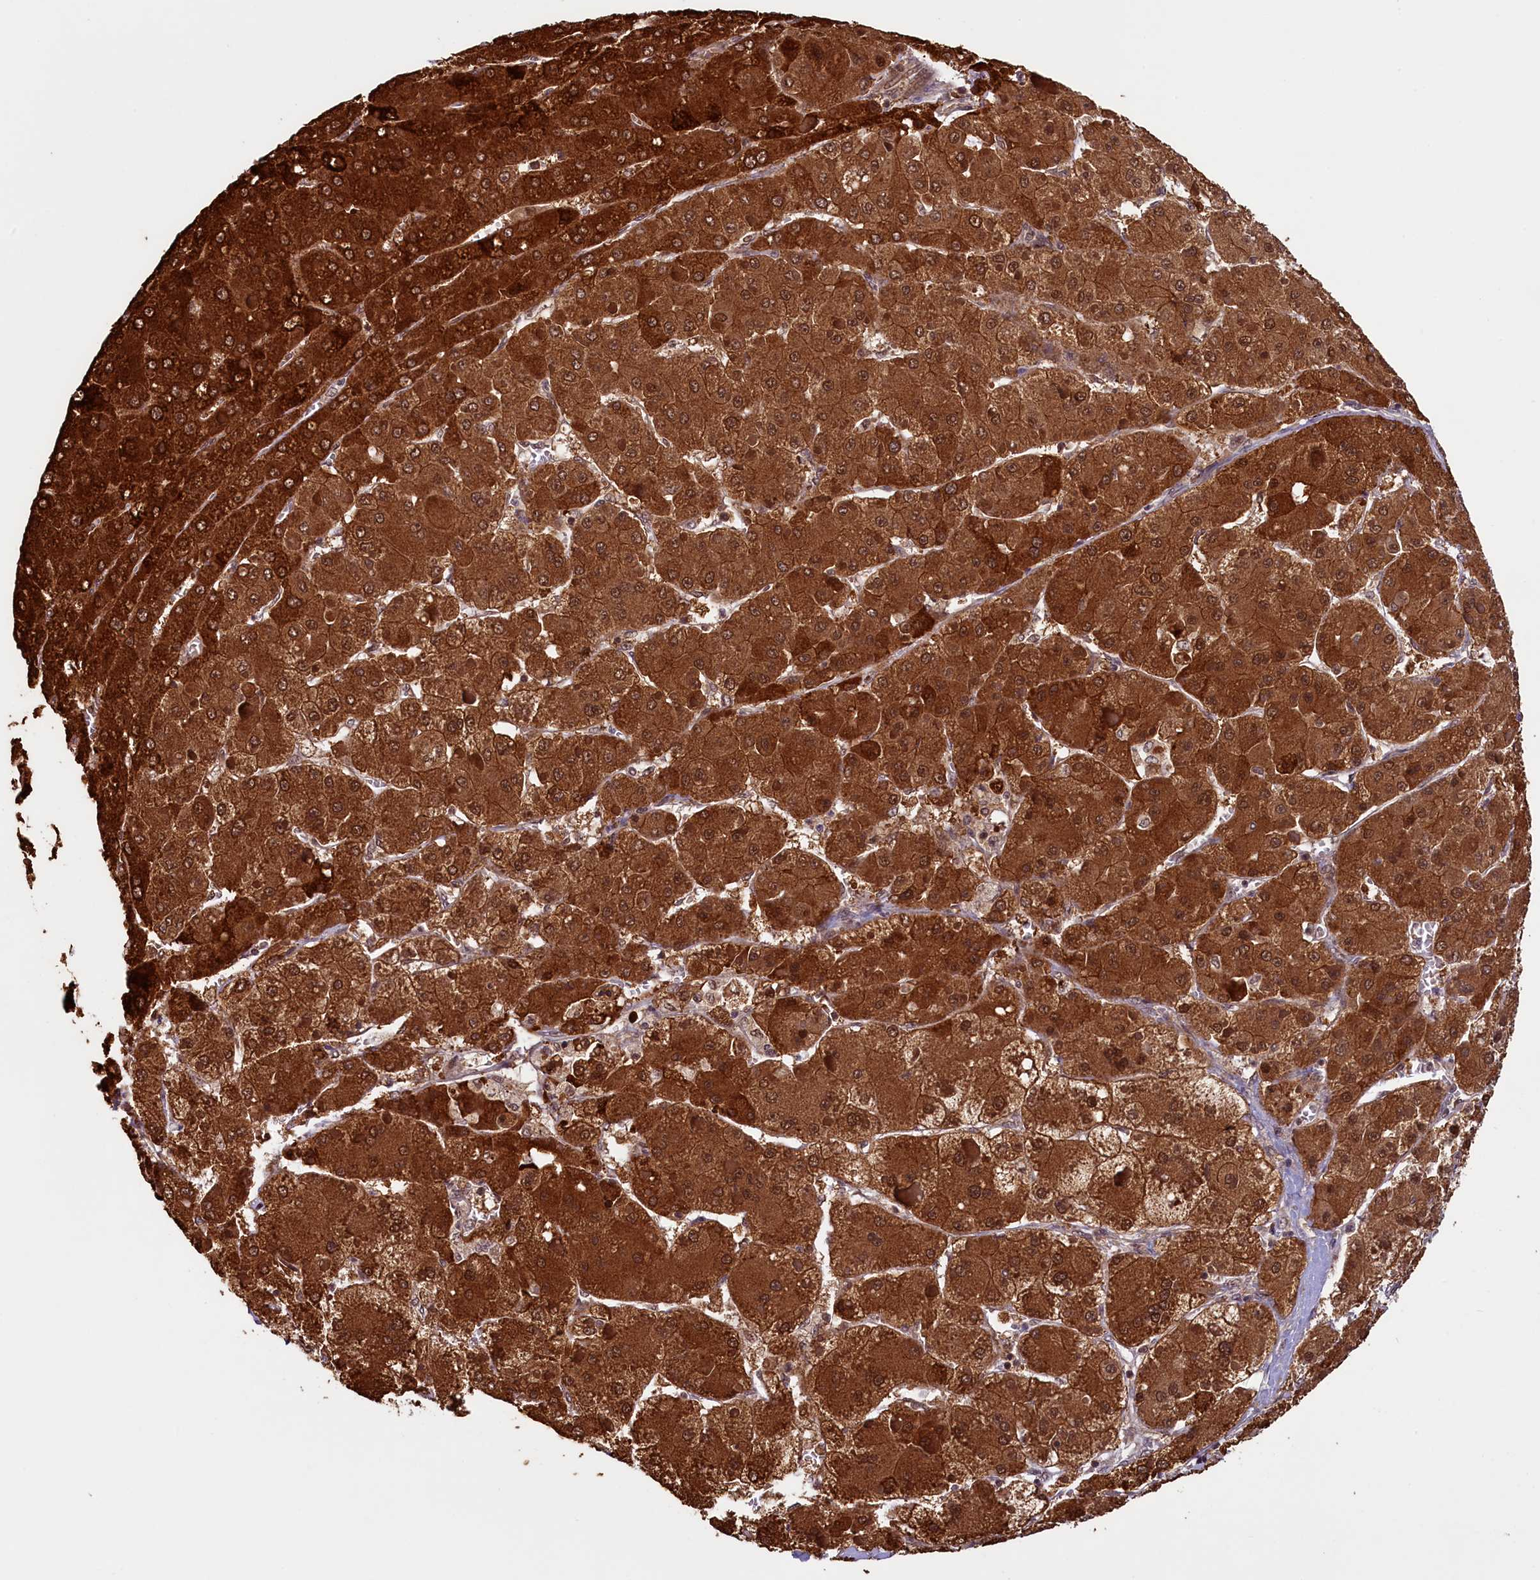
{"staining": {"intensity": "strong", "quantity": ">75%", "location": "cytoplasmic/membranous,nuclear"}, "tissue": "liver cancer", "cell_type": "Tumor cells", "image_type": "cancer", "snomed": [{"axis": "morphology", "description": "Carcinoma, Hepatocellular, NOS"}, {"axis": "topography", "description": "Liver"}], "caption": "This is a photomicrograph of immunohistochemistry (IHC) staining of liver hepatocellular carcinoma, which shows strong staining in the cytoplasmic/membranous and nuclear of tumor cells.", "gene": "SLC7A6OS", "patient": {"sex": "female", "age": 73}}